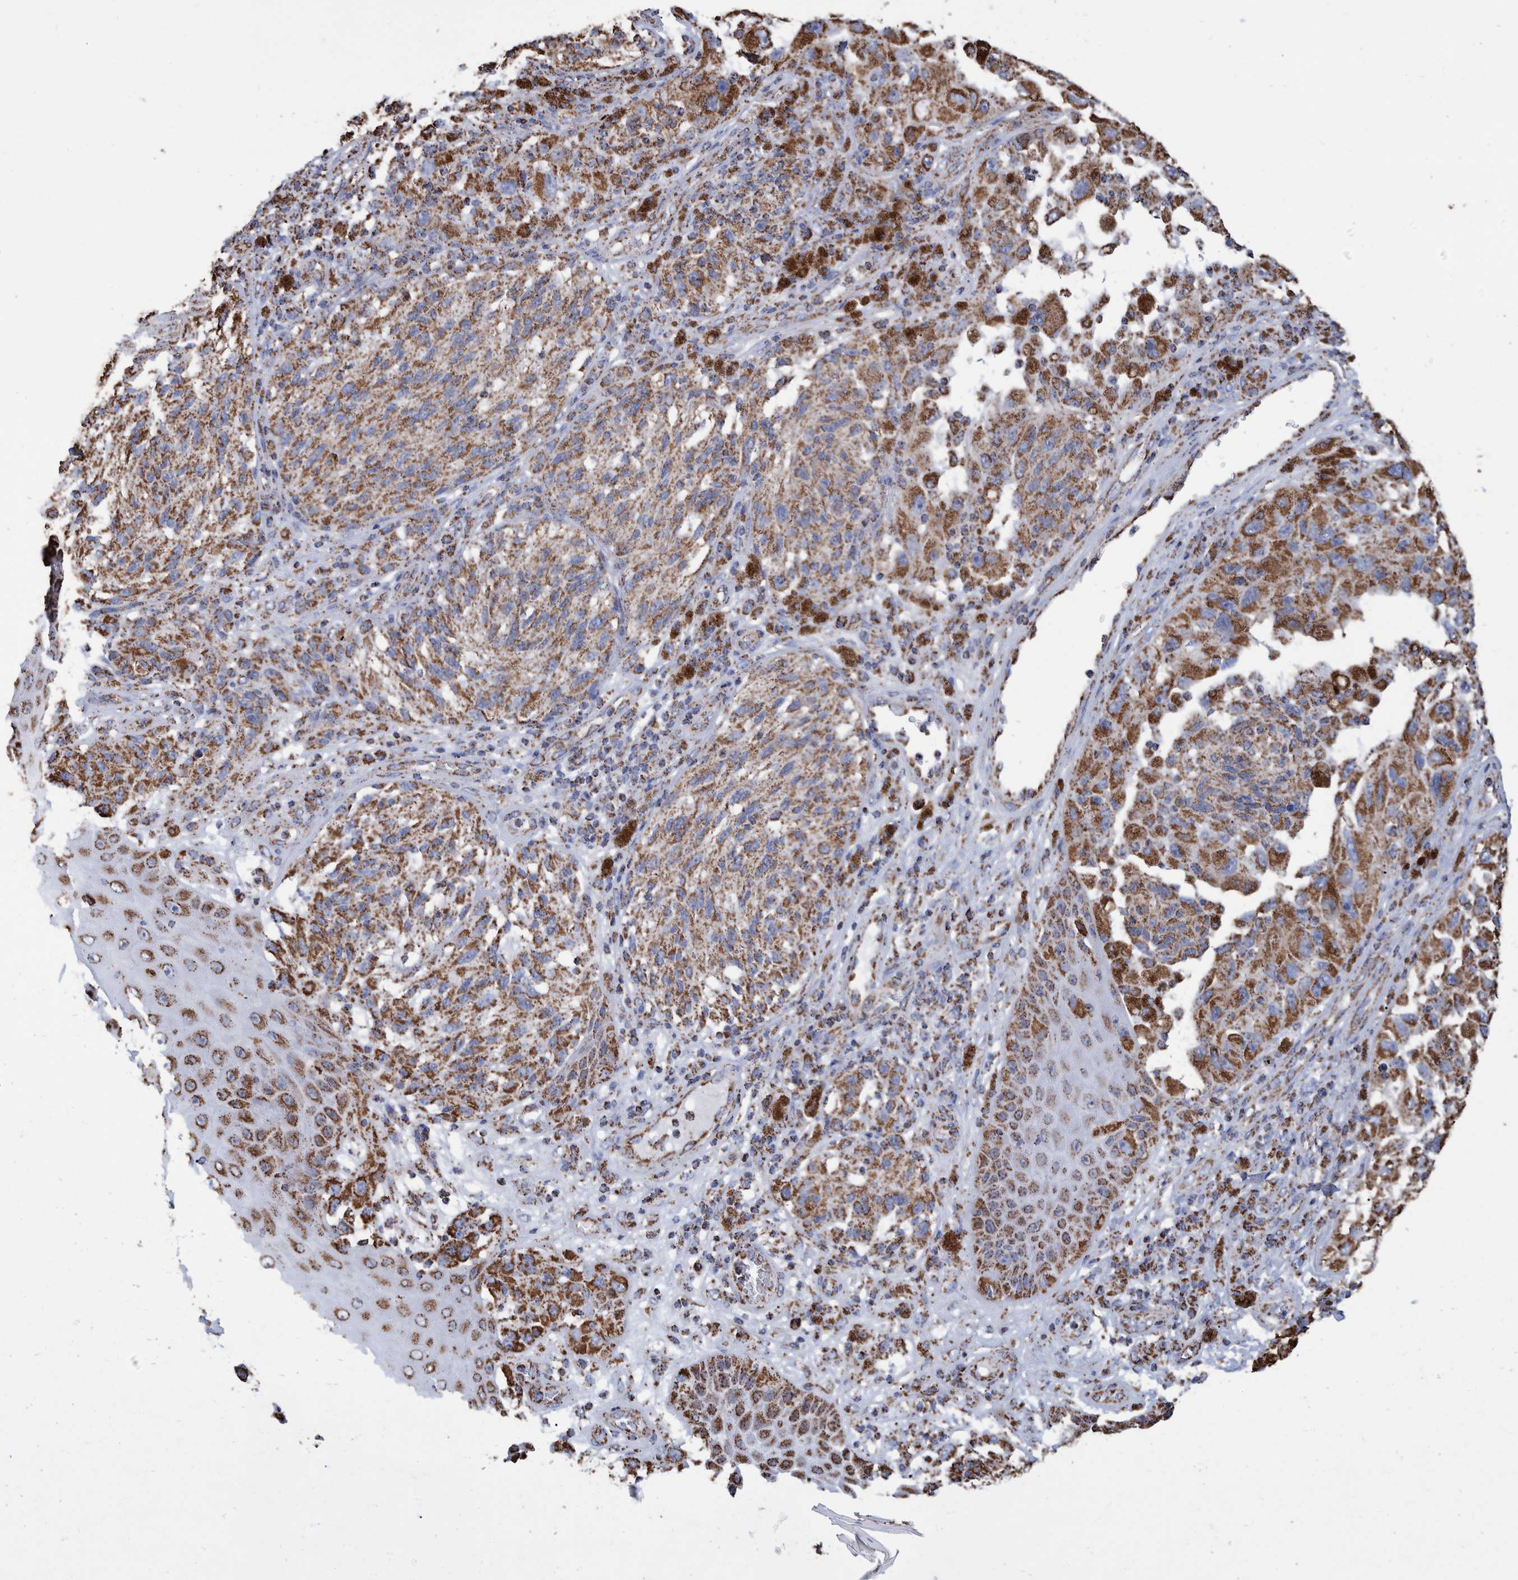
{"staining": {"intensity": "strong", "quantity": ">75%", "location": "cytoplasmic/membranous"}, "tissue": "melanoma", "cell_type": "Tumor cells", "image_type": "cancer", "snomed": [{"axis": "morphology", "description": "Malignant melanoma, NOS"}, {"axis": "topography", "description": "Skin"}], "caption": "Immunohistochemical staining of malignant melanoma shows strong cytoplasmic/membranous protein positivity in about >75% of tumor cells.", "gene": "VPS26C", "patient": {"sex": "female", "age": 73}}